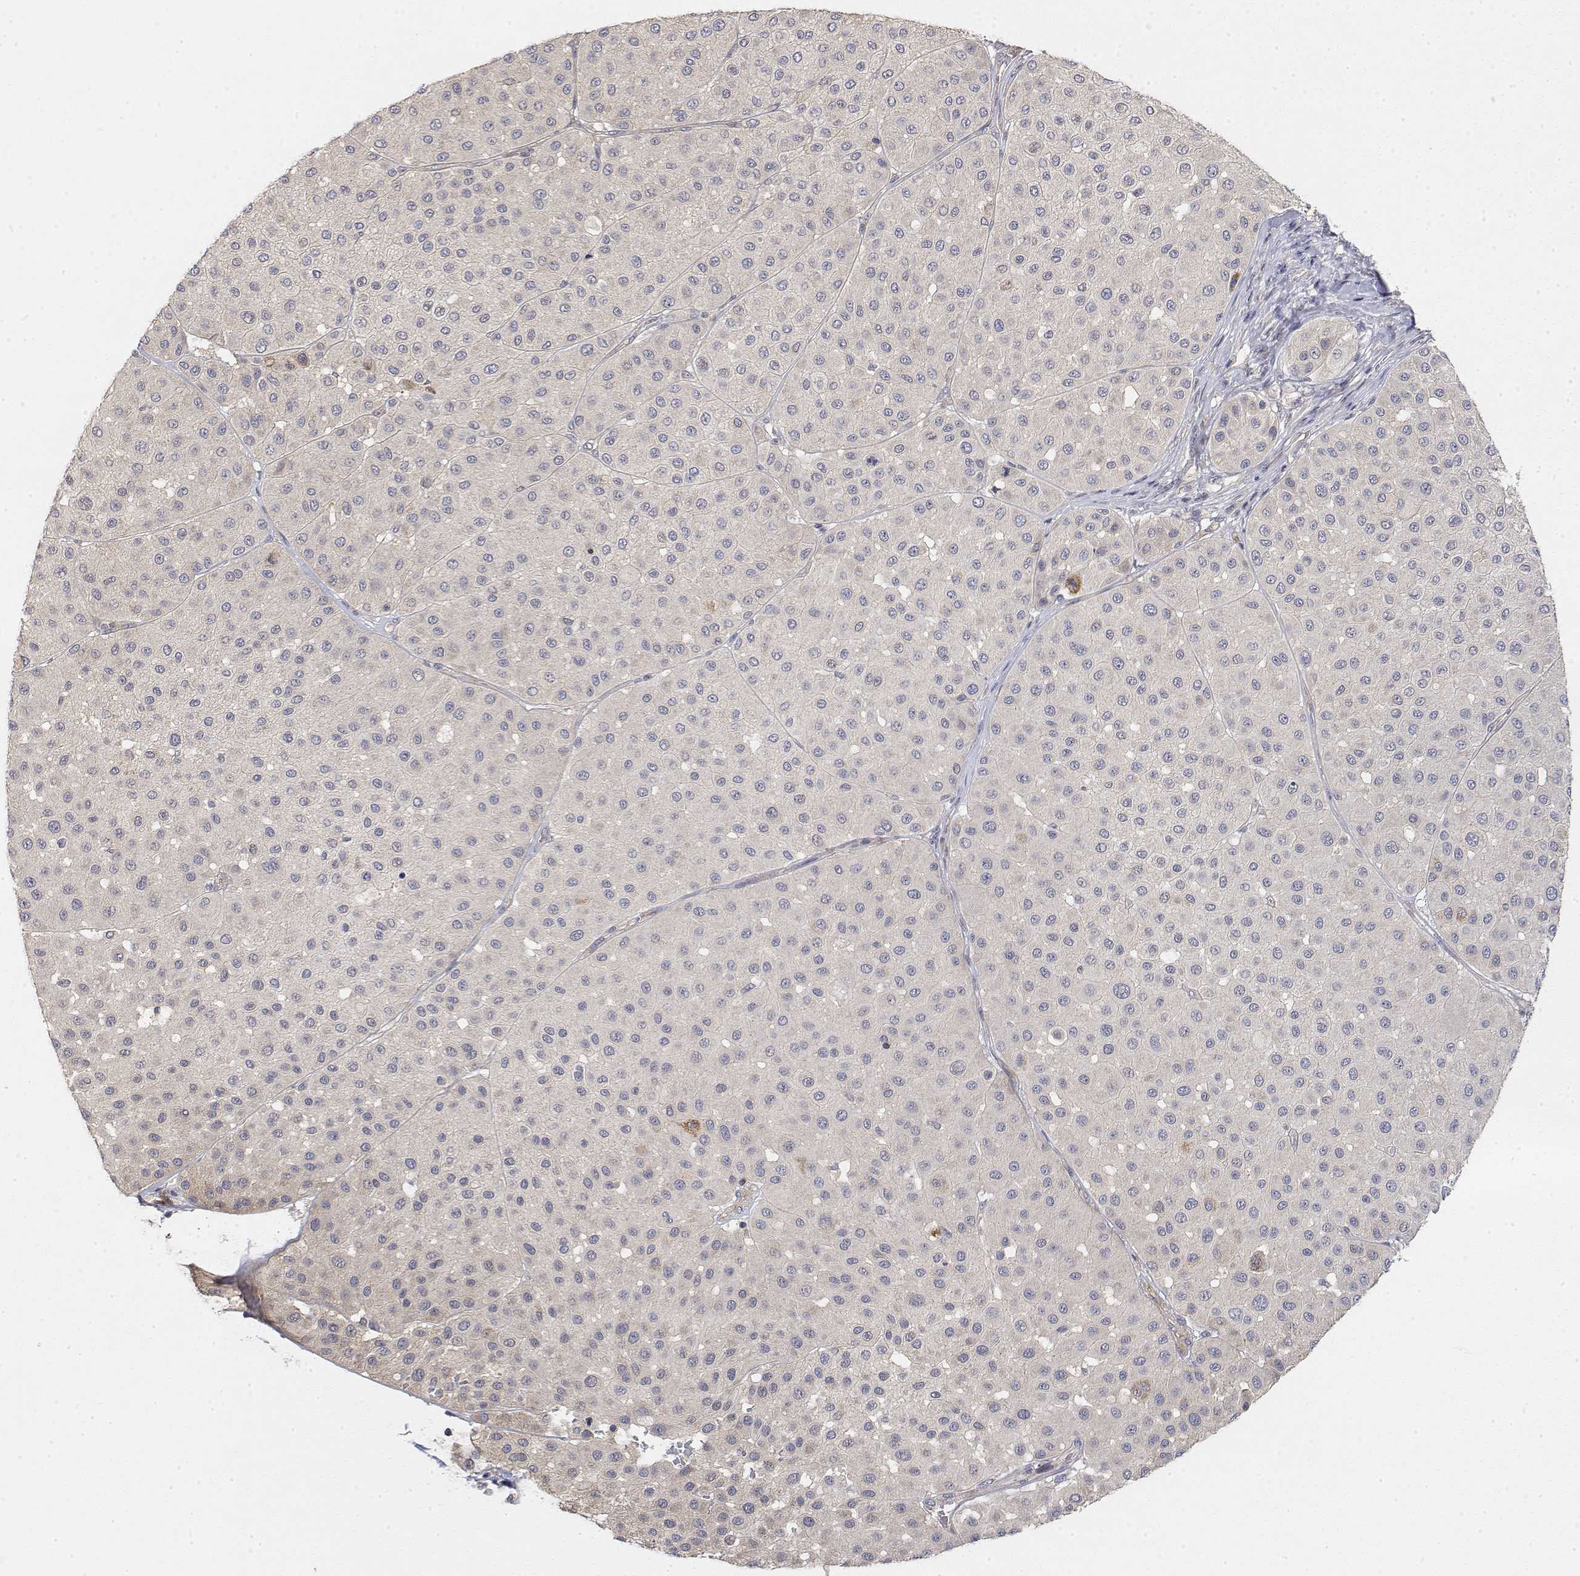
{"staining": {"intensity": "negative", "quantity": "none", "location": "none"}, "tissue": "melanoma", "cell_type": "Tumor cells", "image_type": "cancer", "snomed": [{"axis": "morphology", "description": "Malignant melanoma, Metastatic site"}, {"axis": "topography", "description": "Smooth muscle"}], "caption": "IHC image of neoplastic tissue: human melanoma stained with DAB exhibits no significant protein staining in tumor cells.", "gene": "LONRF3", "patient": {"sex": "male", "age": 41}}